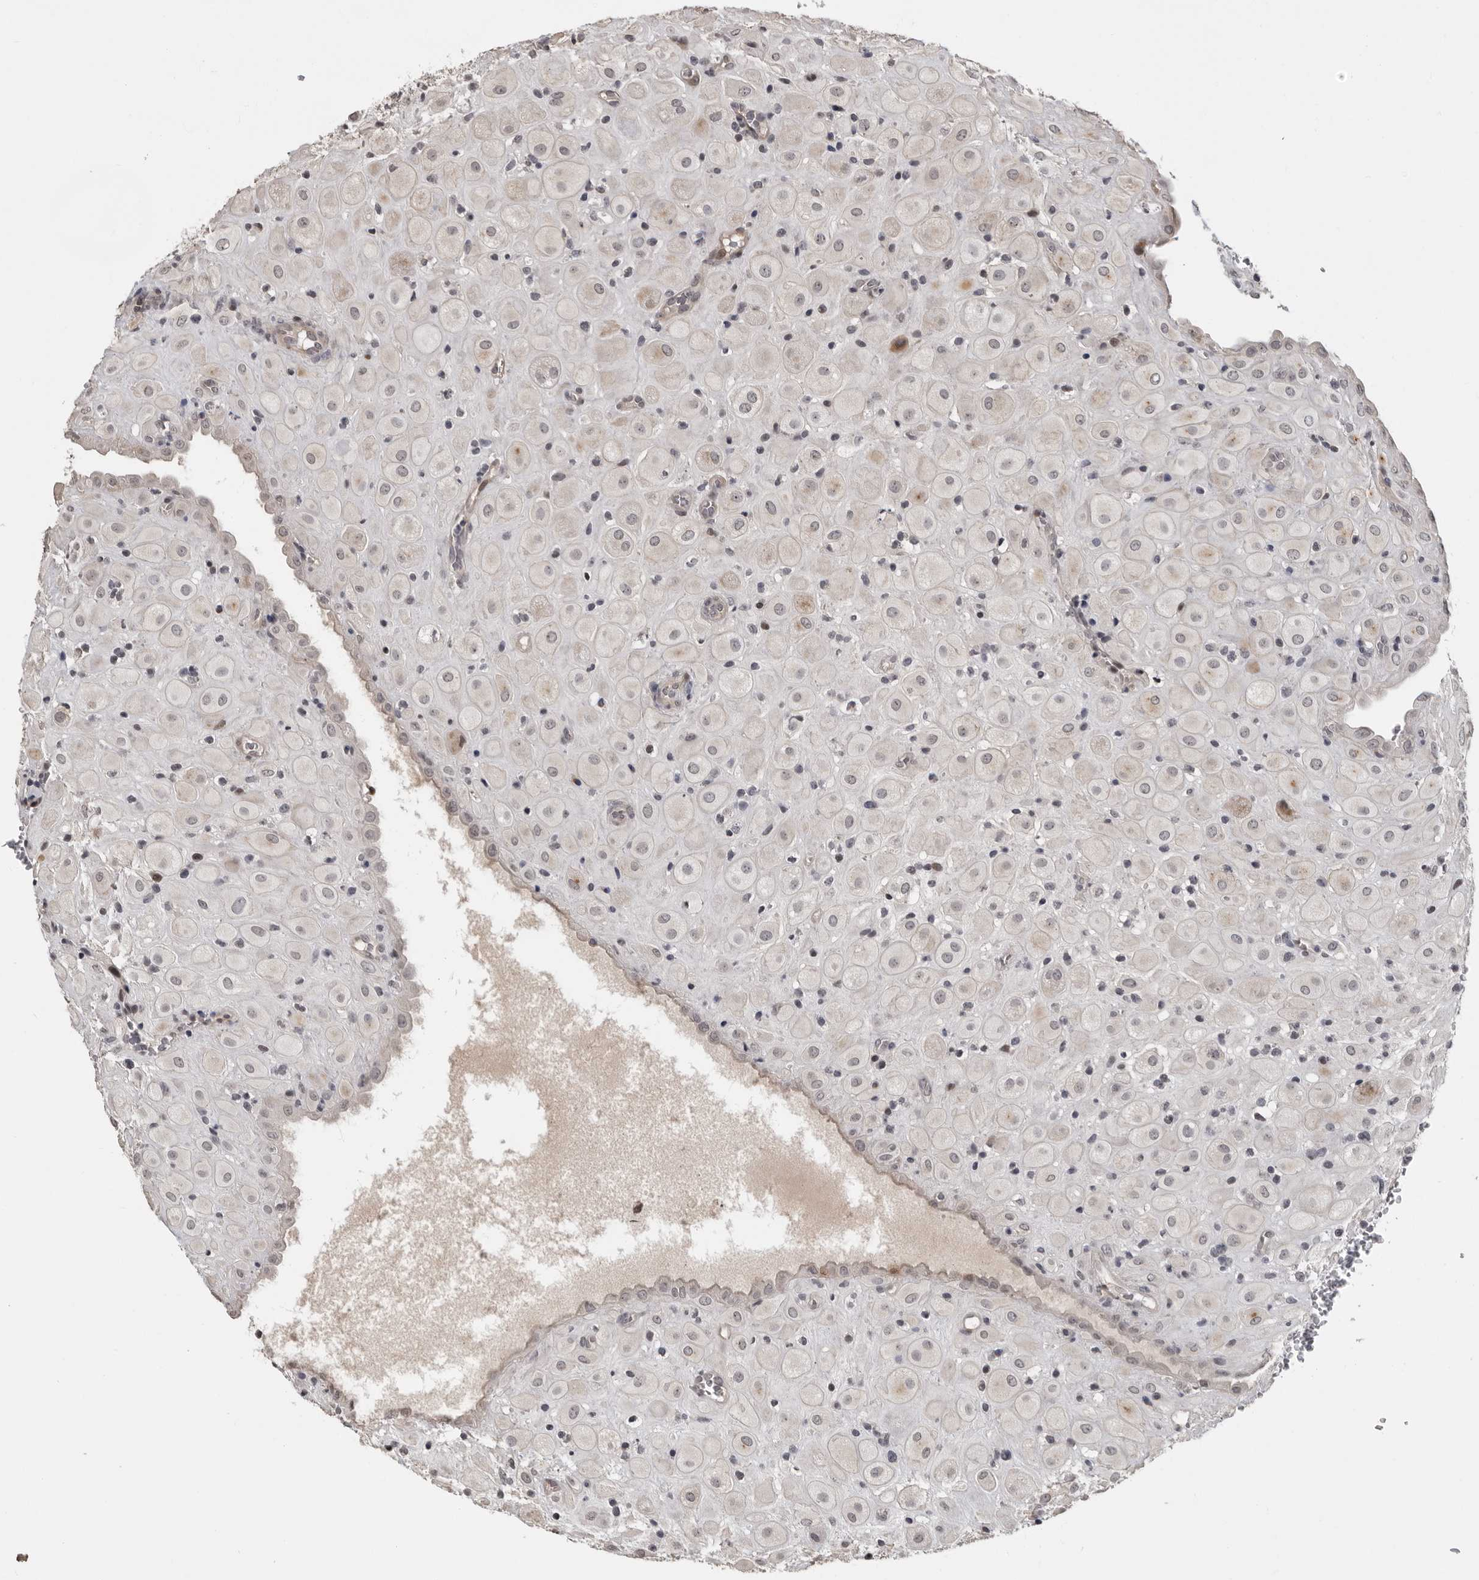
{"staining": {"intensity": "negative", "quantity": "none", "location": "none"}, "tissue": "placenta", "cell_type": "Decidual cells", "image_type": "normal", "snomed": [{"axis": "morphology", "description": "Normal tissue, NOS"}, {"axis": "topography", "description": "Placenta"}], "caption": "High magnification brightfield microscopy of unremarkable placenta stained with DAB (3,3'-diaminobenzidine) (brown) and counterstained with hematoxylin (blue): decidual cells show no significant staining. The staining was performed using DAB to visualize the protein expression in brown, while the nuclei were stained in blue with hematoxylin (Magnification: 20x).", "gene": "PRRX2", "patient": {"sex": "female", "age": 35}}